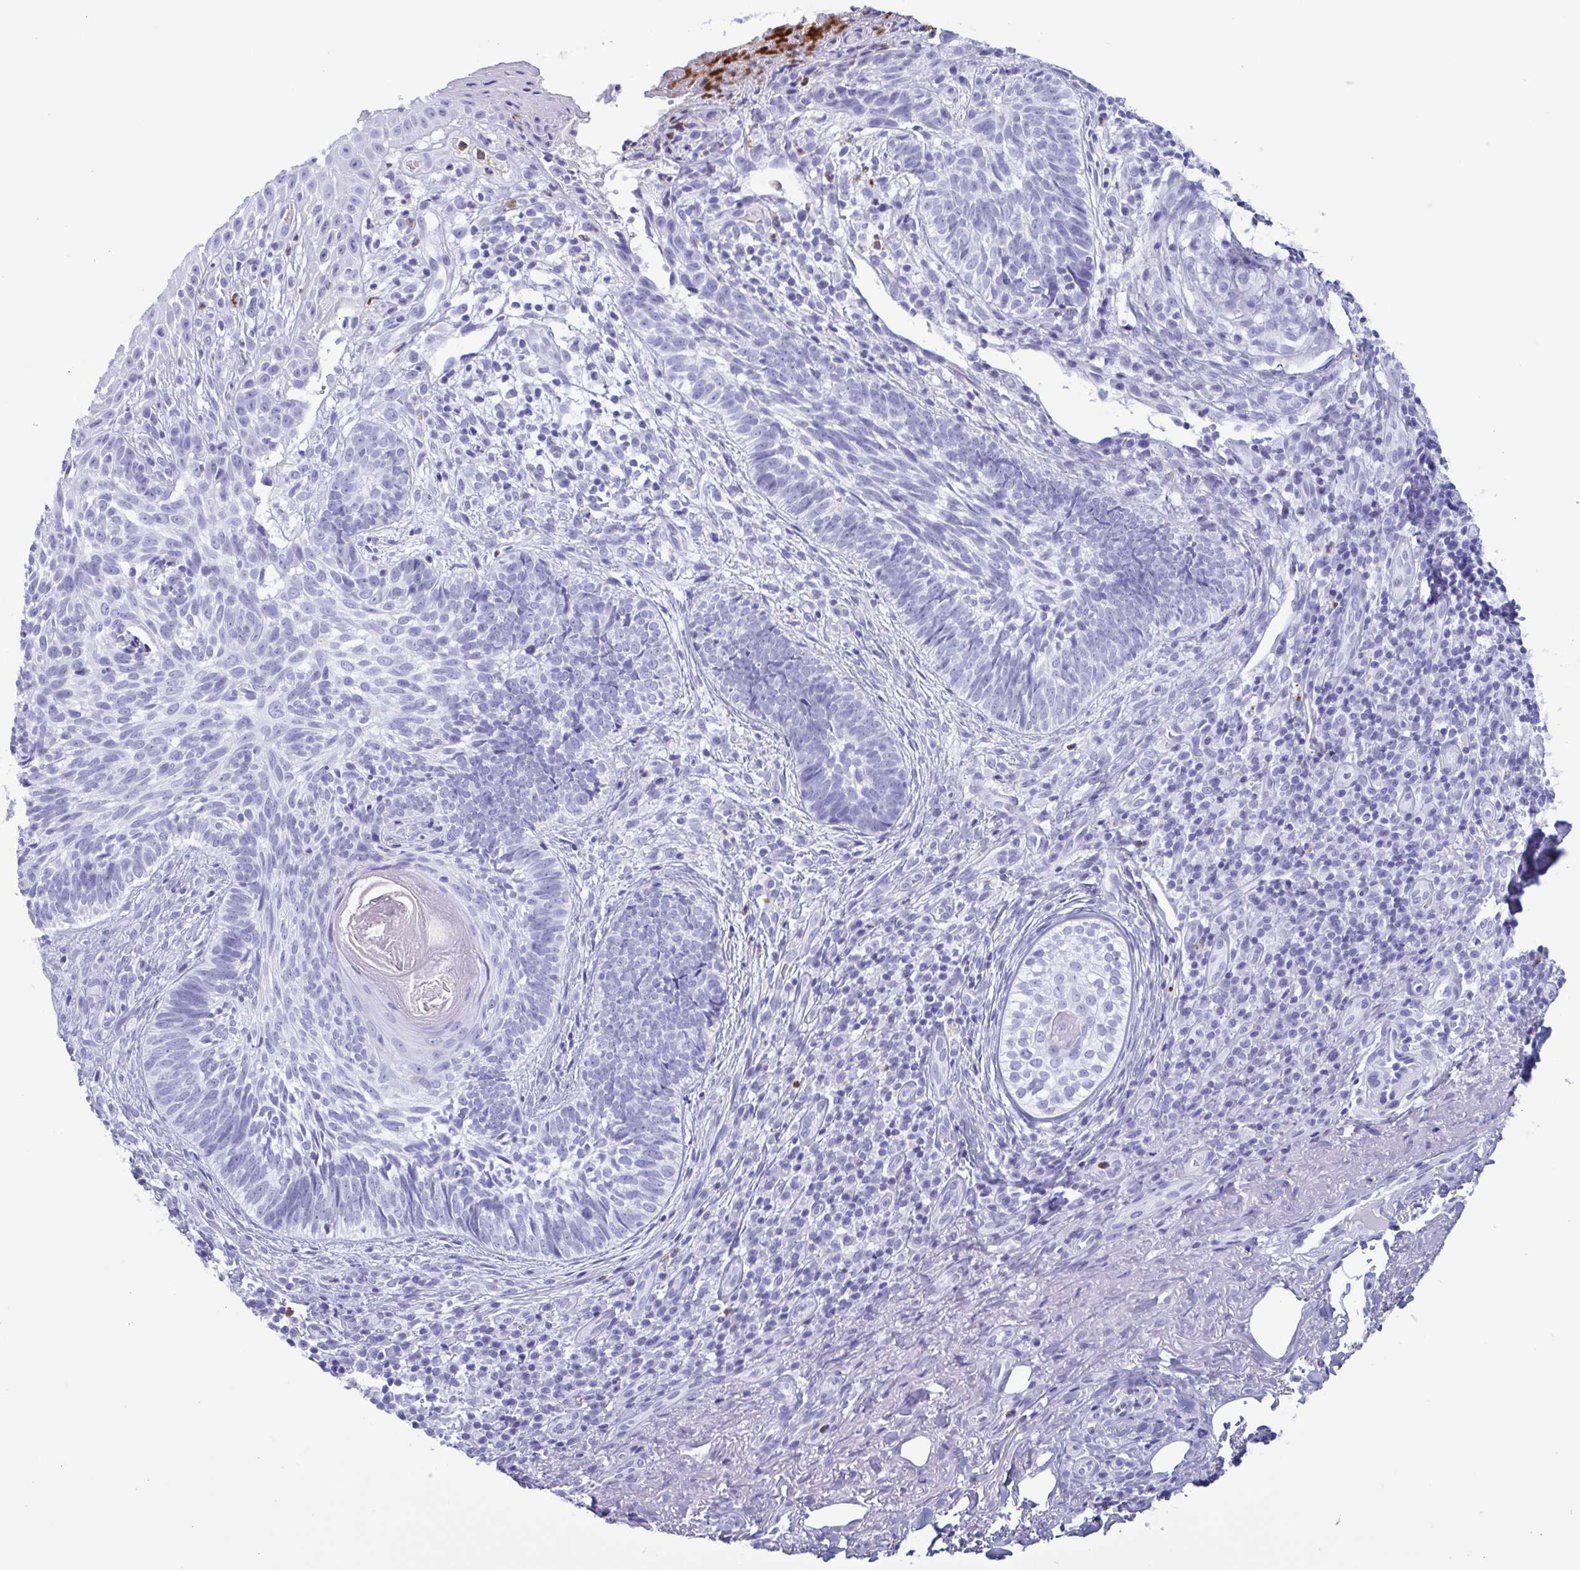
{"staining": {"intensity": "negative", "quantity": "none", "location": "none"}, "tissue": "skin cancer", "cell_type": "Tumor cells", "image_type": "cancer", "snomed": [{"axis": "morphology", "description": "Basal cell carcinoma"}, {"axis": "topography", "description": "Skin"}], "caption": "Immunohistochemical staining of skin cancer shows no significant staining in tumor cells. The staining is performed using DAB brown chromogen with nuclei counter-stained in using hematoxylin.", "gene": "LTF", "patient": {"sex": "male", "age": 65}}